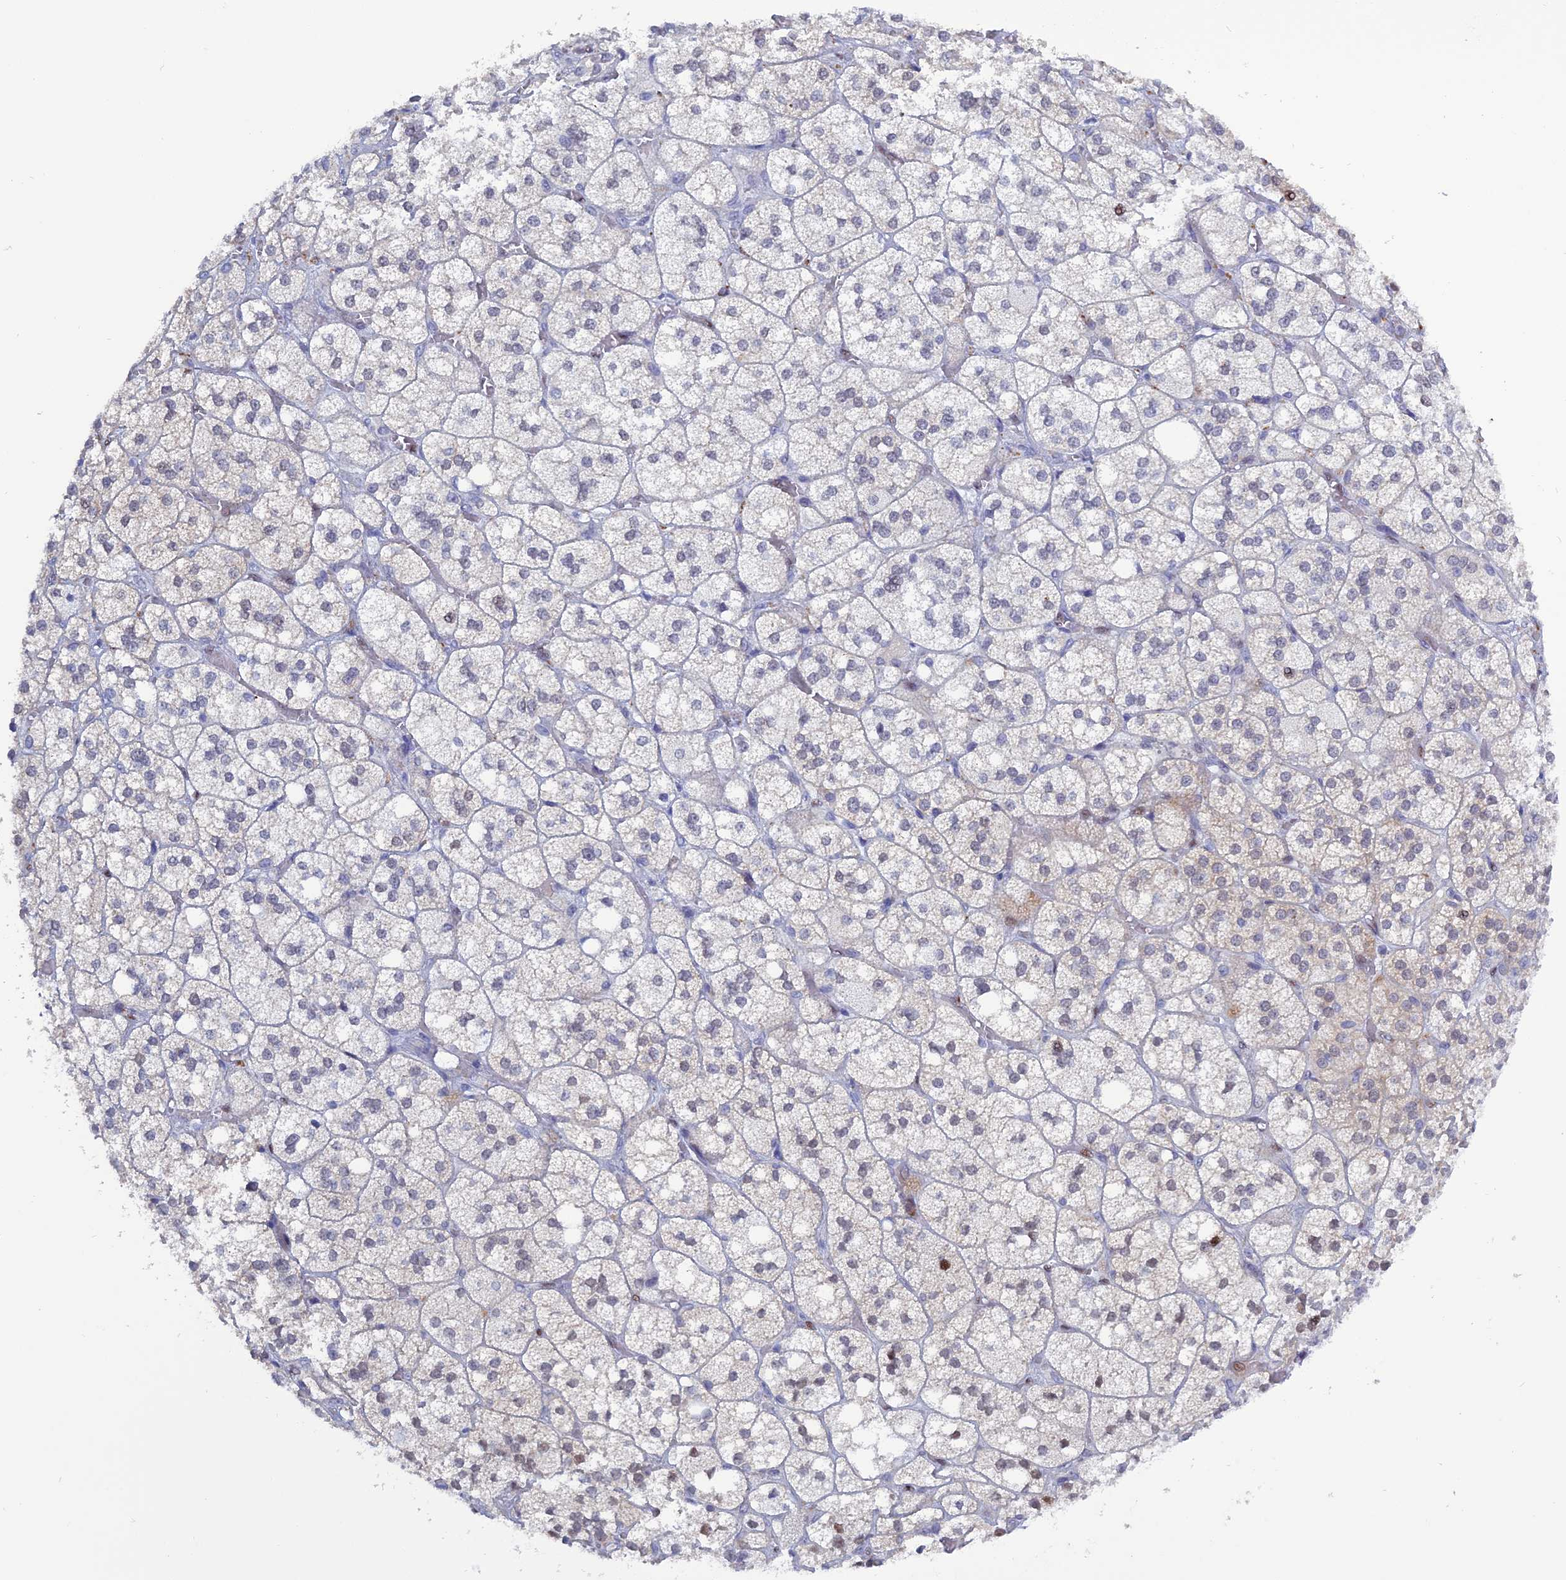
{"staining": {"intensity": "negative", "quantity": "none", "location": "none"}, "tissue": "adrenal gland", "cell_type": "Glandular cells", "image_type": "normal", "snomed": [{"axis": "morphology", "description": "Normal tissue, NOS"}, {"axis": "topography", "description": "Adrenal gland"}], "caption": "IHC micrograph of unremarkable adrenal gland stained for a protein (brown), which reveals no positivity in glandular cells.", "gene": "NOL4L", "patient": {"sex": "male", "age": 61}}